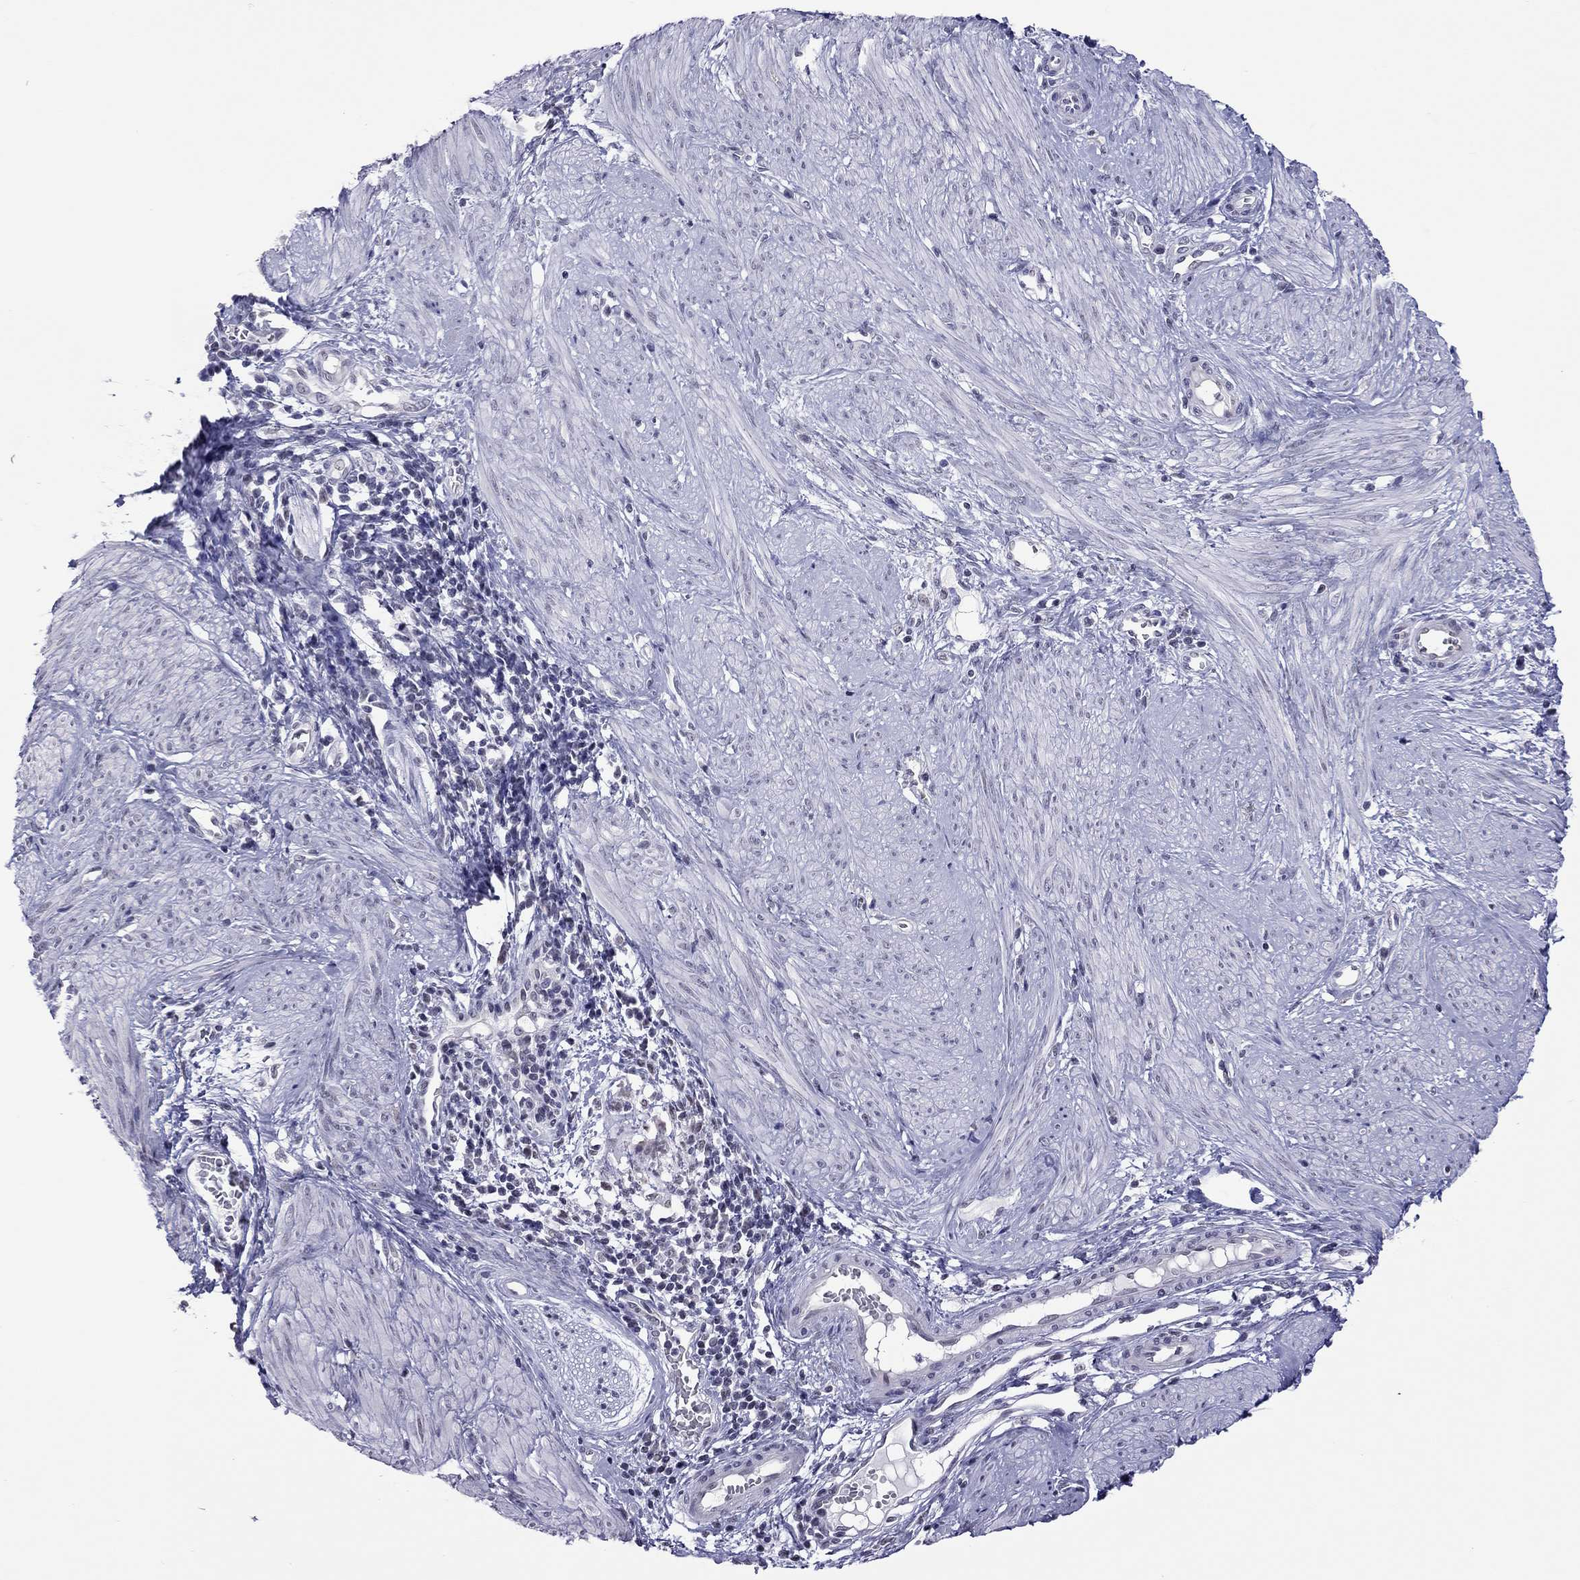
{"staining": {"intensity": "negative", "quantity": "none", "location": "none"}, "tissue": "cervical cancer", "cell_type": "Tumor cells", "image_type": "cancer", "snomed": [{"axis": "morphology", "description": "Squamous cell carcinoma, NOS"}, {"axis": "topography", "description": "Cervix"}], "caption": "Protein analysis of cervical squamous cell carcinoma displays no significant expression in tumor cells.", "gene": "PPP1R3A", "patient": {"sex": "female", "age": 39}}